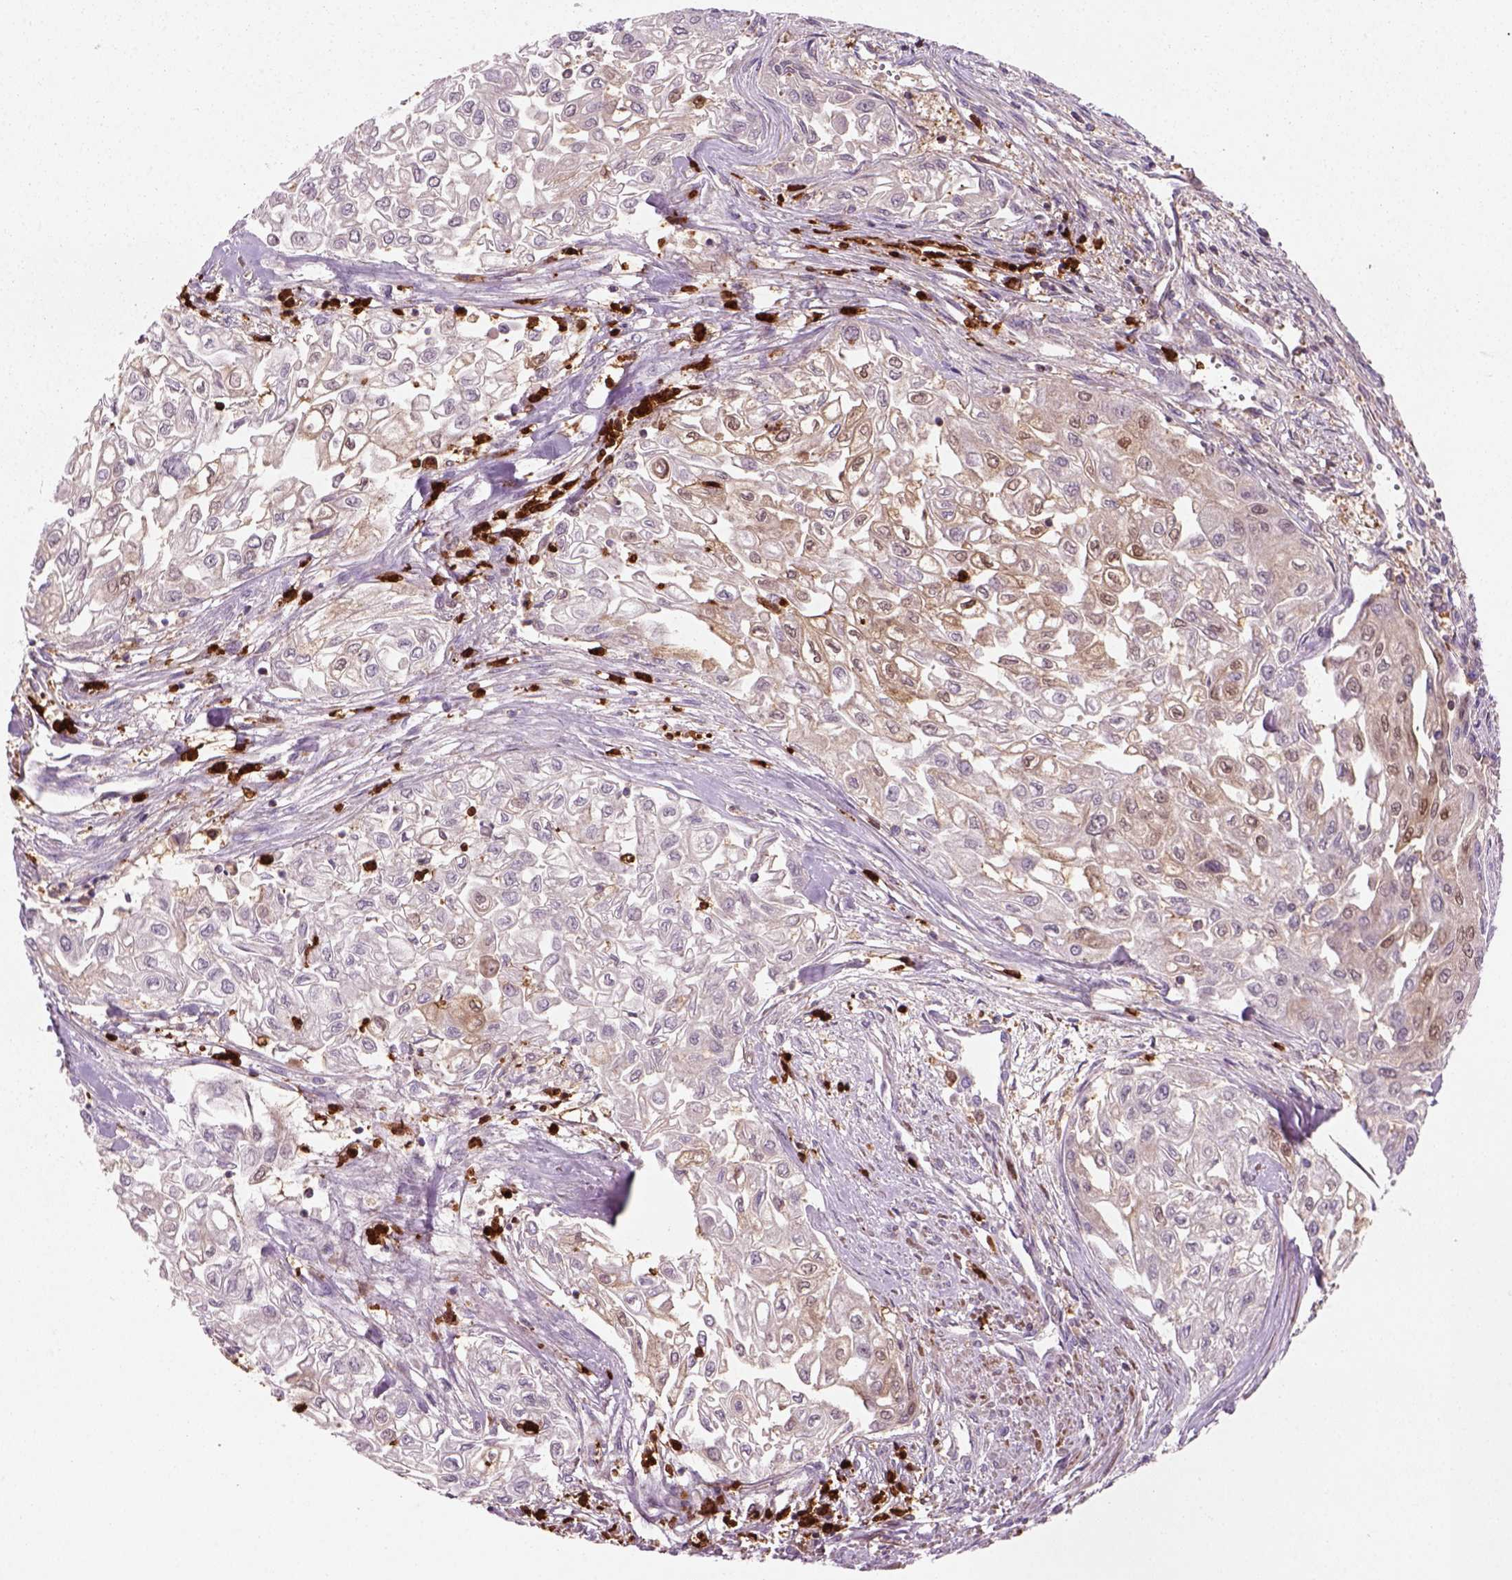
{"staining": {"intensity": "weak", "quantity": ">75%", "location": "cytoplasmic/membranous"}, "tissue": "urothelial cancer", "cell_type": "Tumor cells", "image_type": "cancer", "snomed": [{"axis": "morphology", "description": "Urothelial carcinoma, High grade"}, {"axis": "topography", "description": "Urinary bladder"}], "caption": "The immunohistochemical stain labels weak cytoplasmic/membranous staining in tumor cells of urothelial cancer tissue.", "gene": "NUDT16L1", "patient": {"sex": "male", "age": 62}}